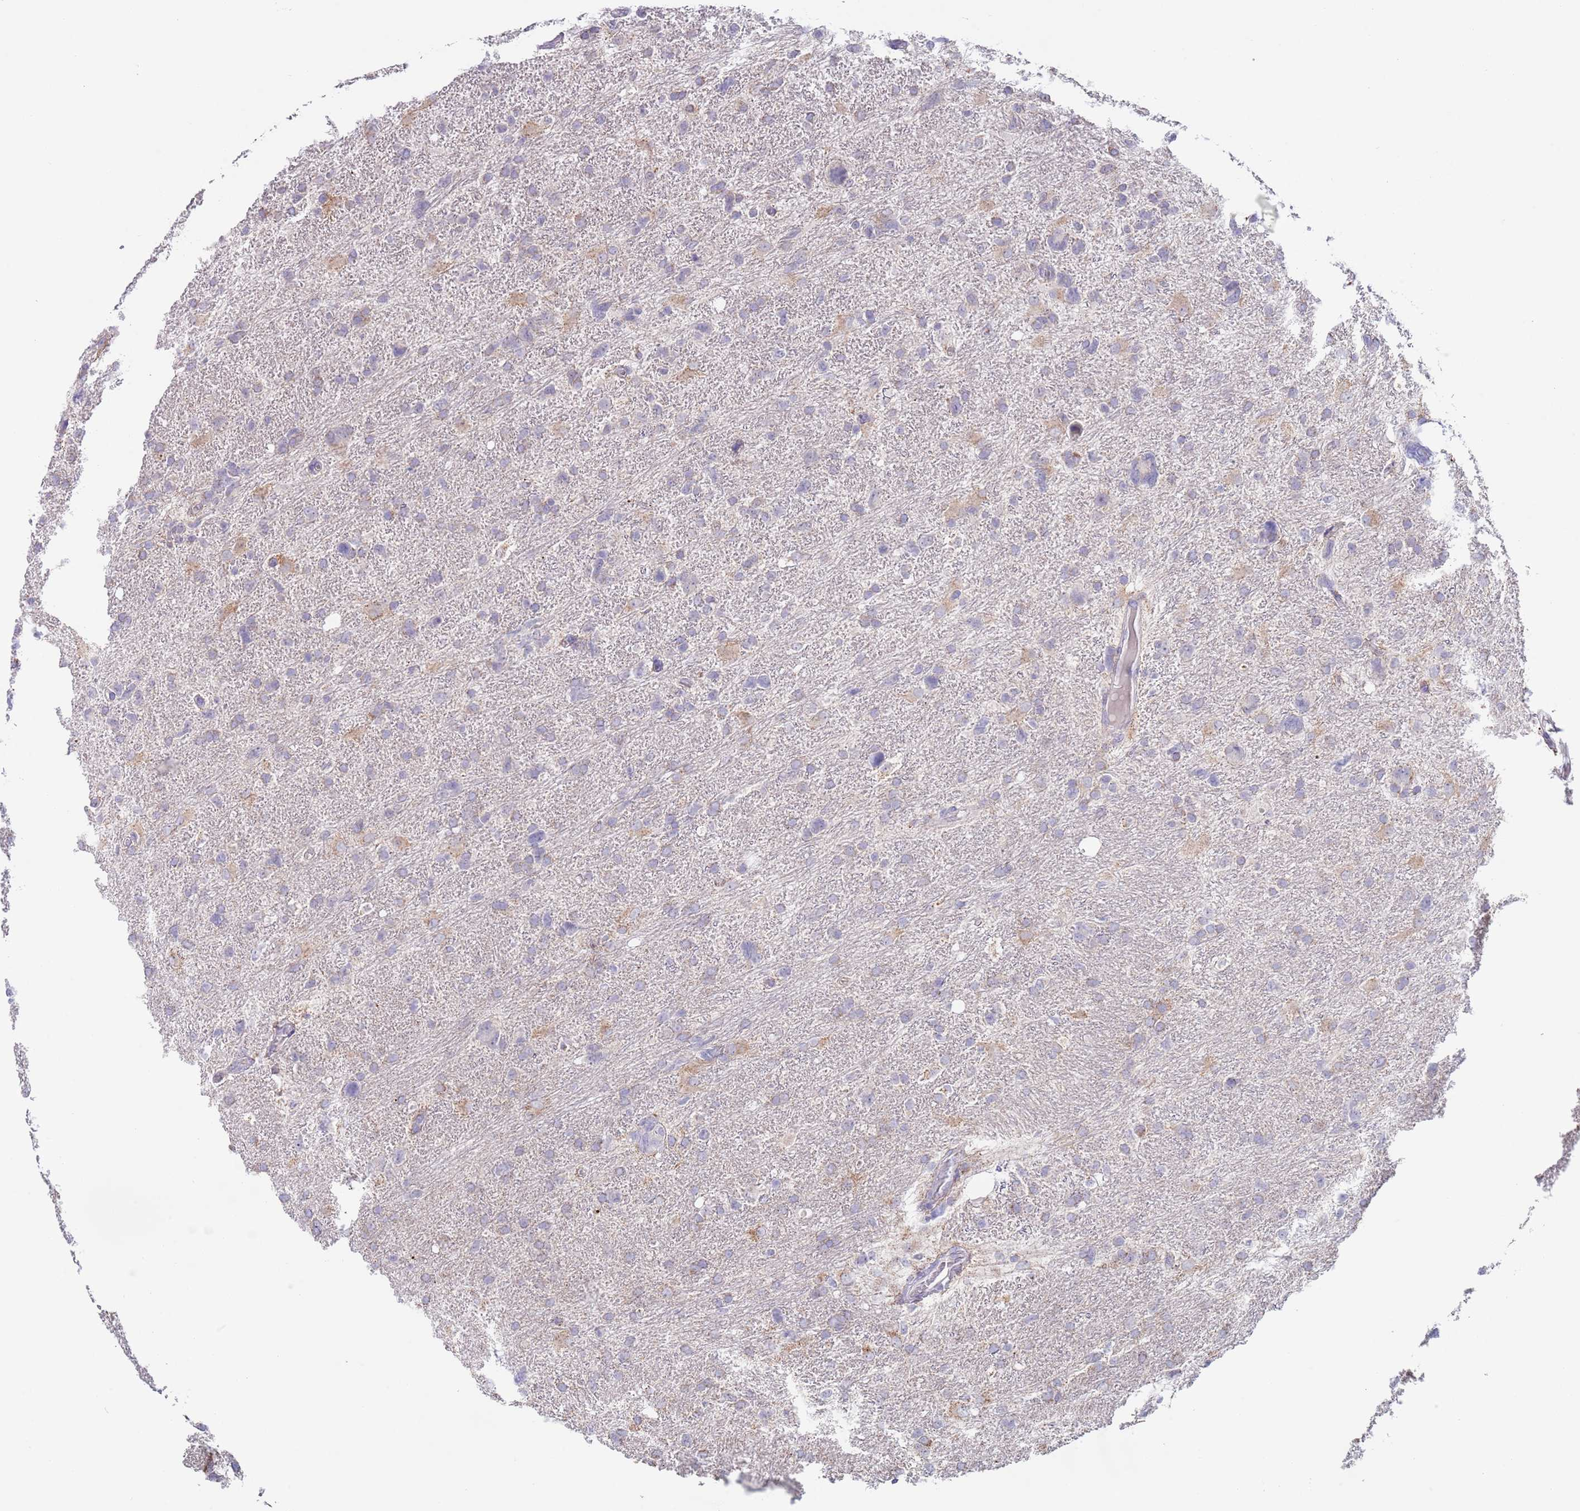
{"staining": {"intensity": "weak", "quantity": "<25%", "location": "cytoplasmic/membranous"}, "tissue": "glioma", "cell_type": "Tumor cells", "image_type": "cancer", "snomed": [{"axis": "morphology", "description": "Glioma, malignant, High grade"}, {"axis": "topography", "description": "Brain"}], "caption": "Immunohistochemistry (IHC) of human glioma displays no positivity in tumor cells. Nuclei are stained in blue.", "gene": "SPIRE2", "patient": {"sex": "male", "age": 61}}